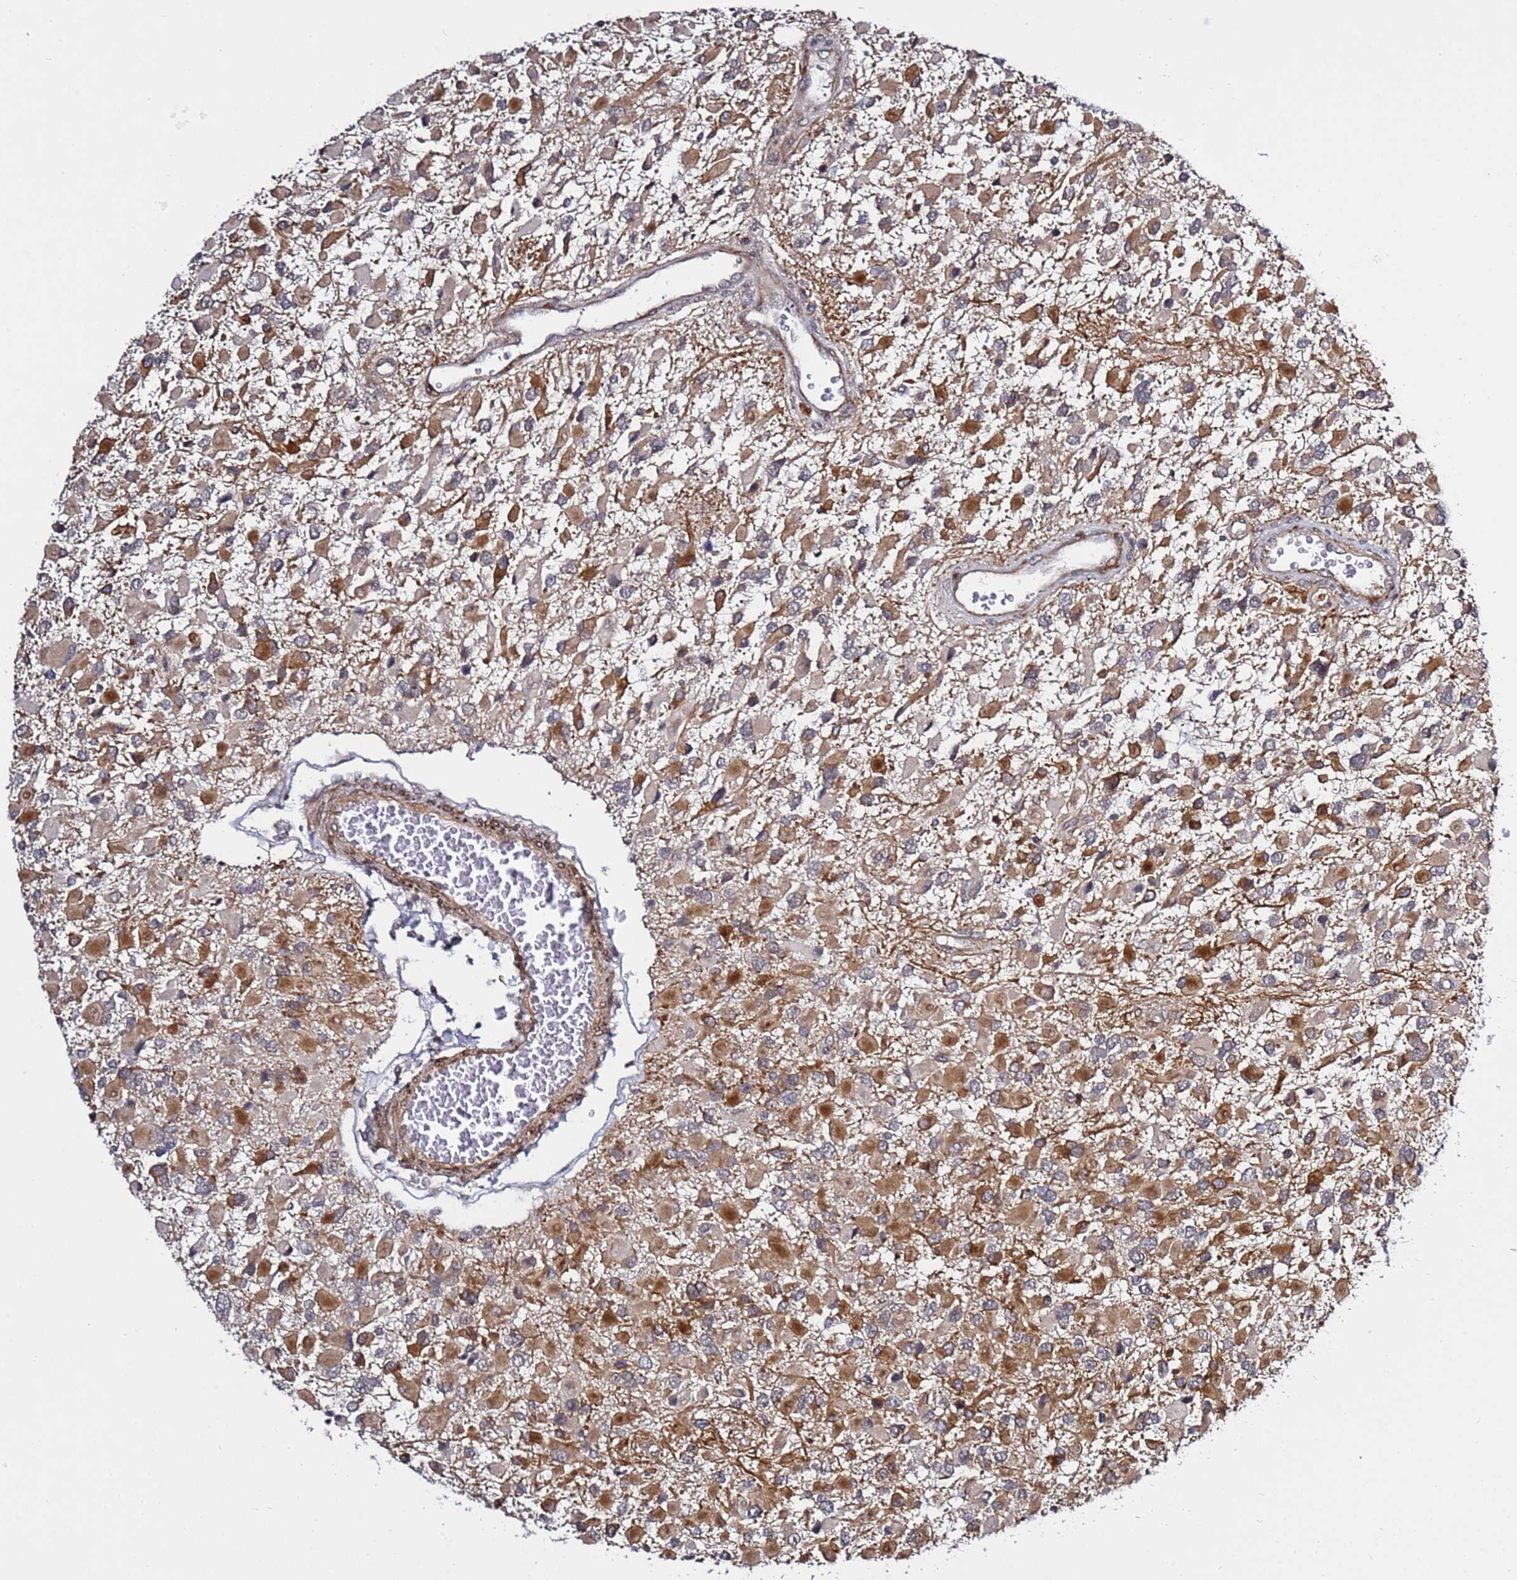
{"staining": {"intensity": "moderate", "quantity": ">75%", "location": "cytoplasmic/membranous"}, "tissue": "glioma", "cell_type": "Tumor cells", "image_type": "cancer", "snomed": [{"axis": "morphology", "description": "Glioma, malignant, High grade"}, {"axis": "topography", "description": "Brain"}], "caption": "Glioma stained for a protein exhibits moderate cytoplasmic/membranous positivity in tumor cells.", "gene": "POLR2D", "patient": {"sex": "male", "age": 53}}